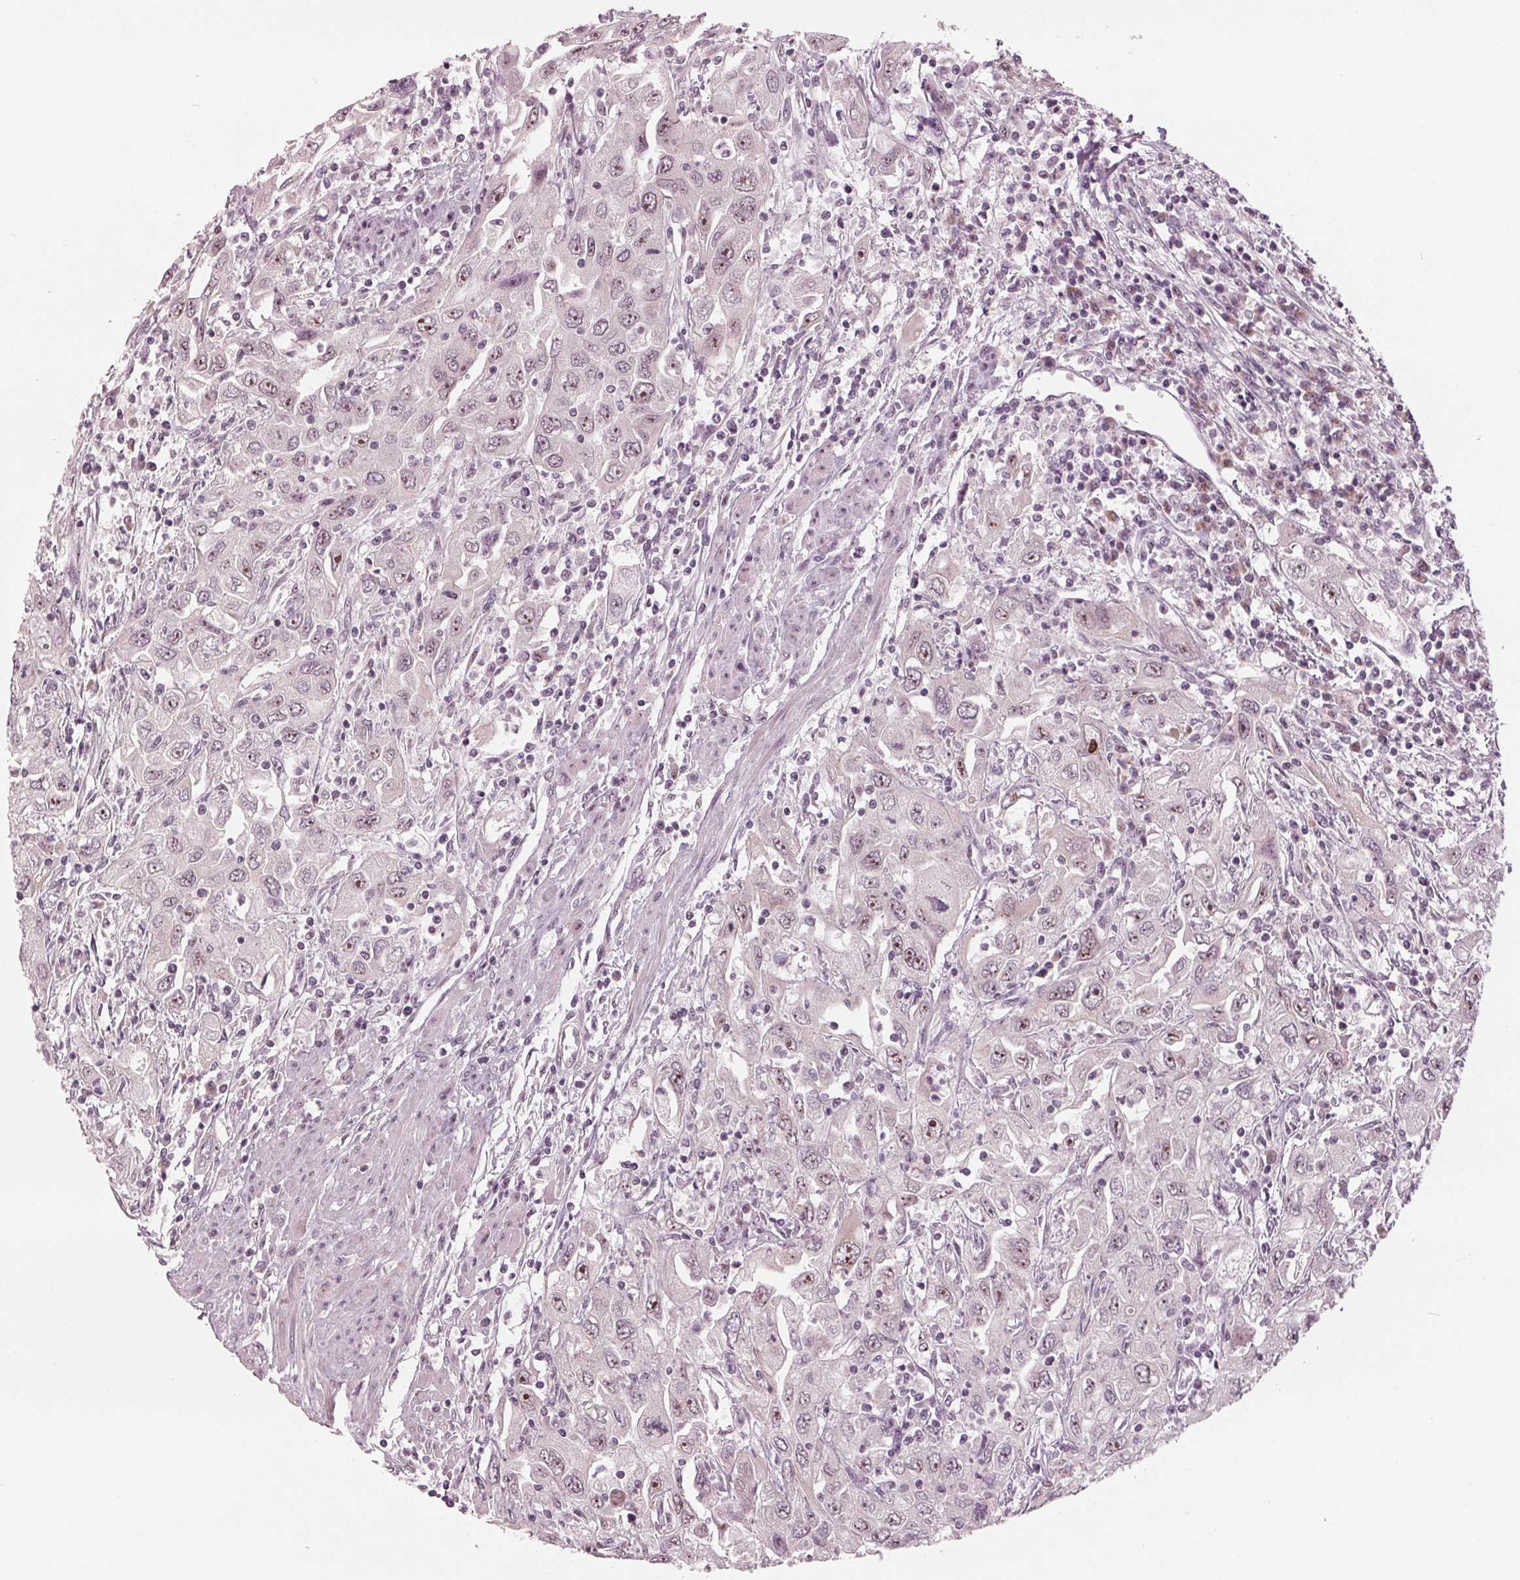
{"staining": {"intensity": "moderate", "quantity": "25%-75%", "location": "nuclear"}, "tissue": "urothelial cancer", "cell_type": "Tumor cells", "image_type": "cancer", "snomed": [{"axis": "morphology", "description": "Urothelial carcinoma, High grade"}, {"axis": "topography", "description": "Urinary bladder"}], "caption": "Tumor cells show moderate nuclear staining in about 25%-75% of cells in high-grade urothelial carcinoma. (DAB IHC with brightfield microscopy, high magnification).", "gene": "SLX4", "patient": {"sex": "male", "age": 76}}